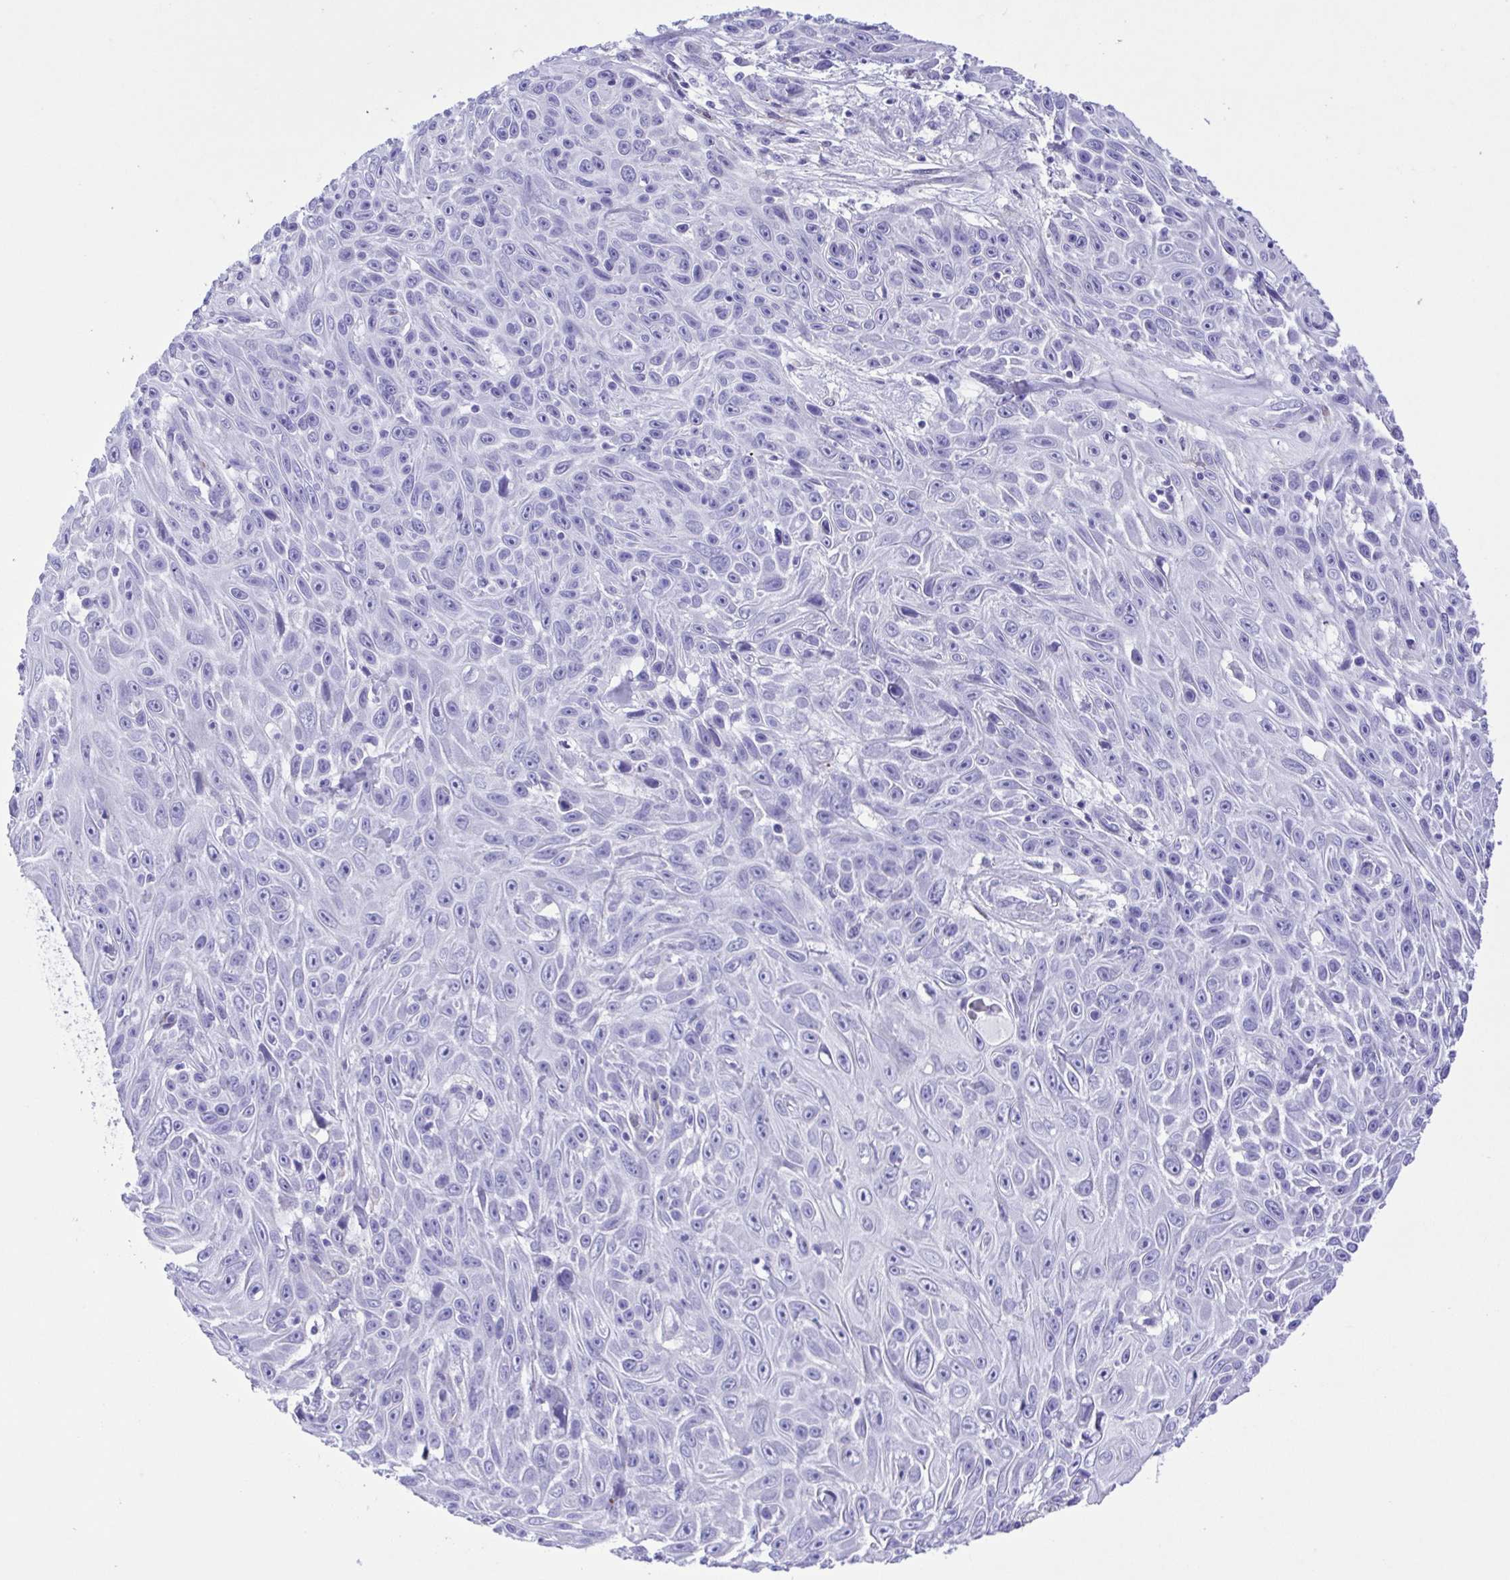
{"staining": {"intensity": "negative", "quantity": "none", "location": "none"}, "tissue": "skin cancer", "cell_type": "Tumor cells", "image_type": "cancer", "snomed": [{"axis": "morphology", "description": "Squamous cell carcinoma, NOS"}, {"axis": "topography", "description": "Skin"}], "caption": "Histopathology image shows no protein expression in tumor cells of skin squamous cell carcinoma tissue.", "gene": "GPR17", "patient": {"sex": "male", "age": 82}}